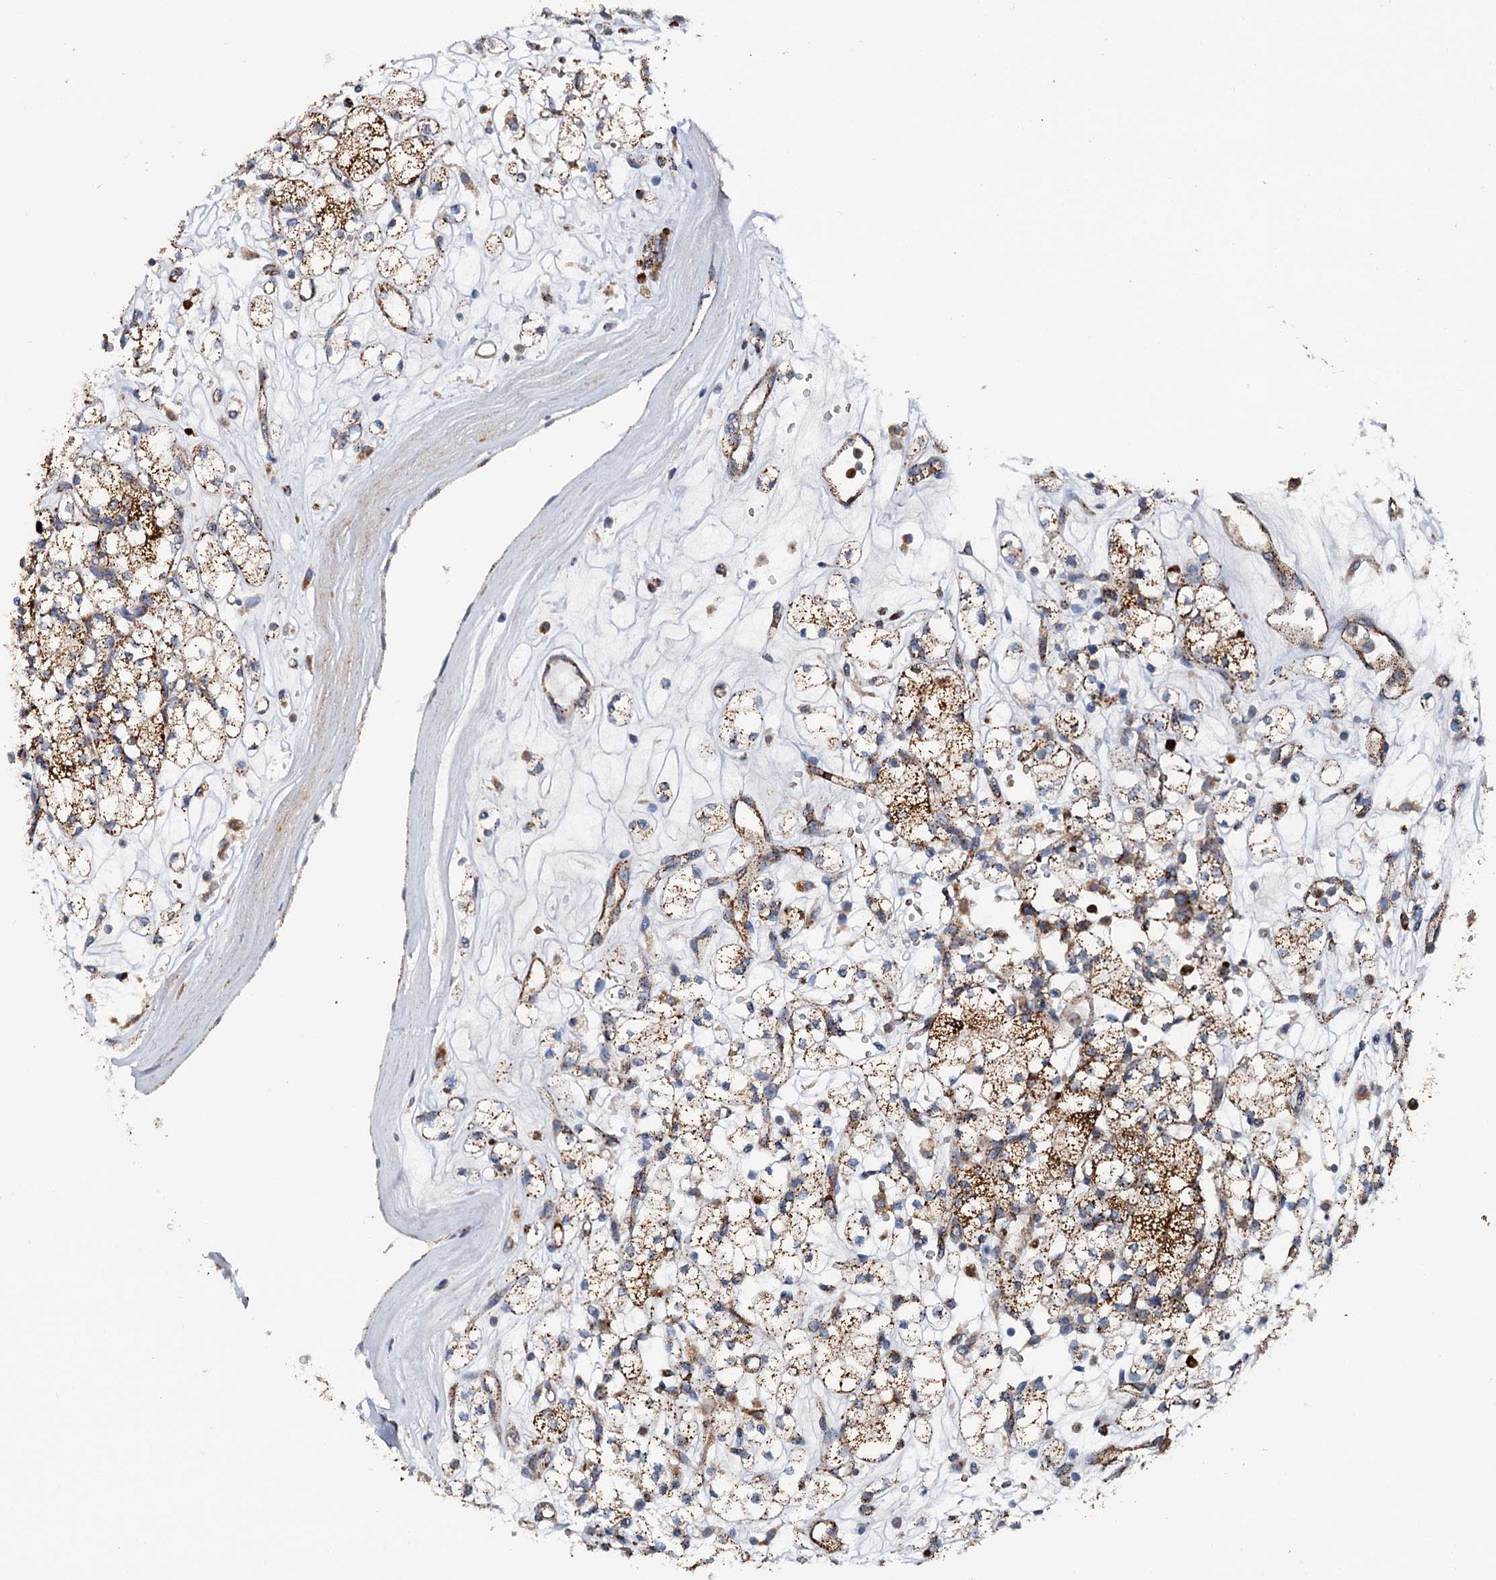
{"staining": {"intensity": "strong", "quantity": "25%-75%", "location": "cytoplasmic/membranous"}, "tissue": "renal cancer", "cell_type": "Tumor cells", "image_type": "cancer", "snomed": [{"axis": "morphology", "description": "Adenocarcinoma, NOS"}, {"axis": "topography", "description": "Kidney"}], "caption": "Immunohistochemical staining of human renal cancer (adenocarcinoma) demonstrates high levels of strong cytoplasmic/membranous protein positivity in about 25%-75% of tumor cells. The staining is performed using DAB (3,3'-diaminobenzidine) brown chromogen to label protein expression. The nuclei are counter-stained blue using hematoxylin.", "gene": "GBA1", "patient": {"sex": "male", "age": 77}}